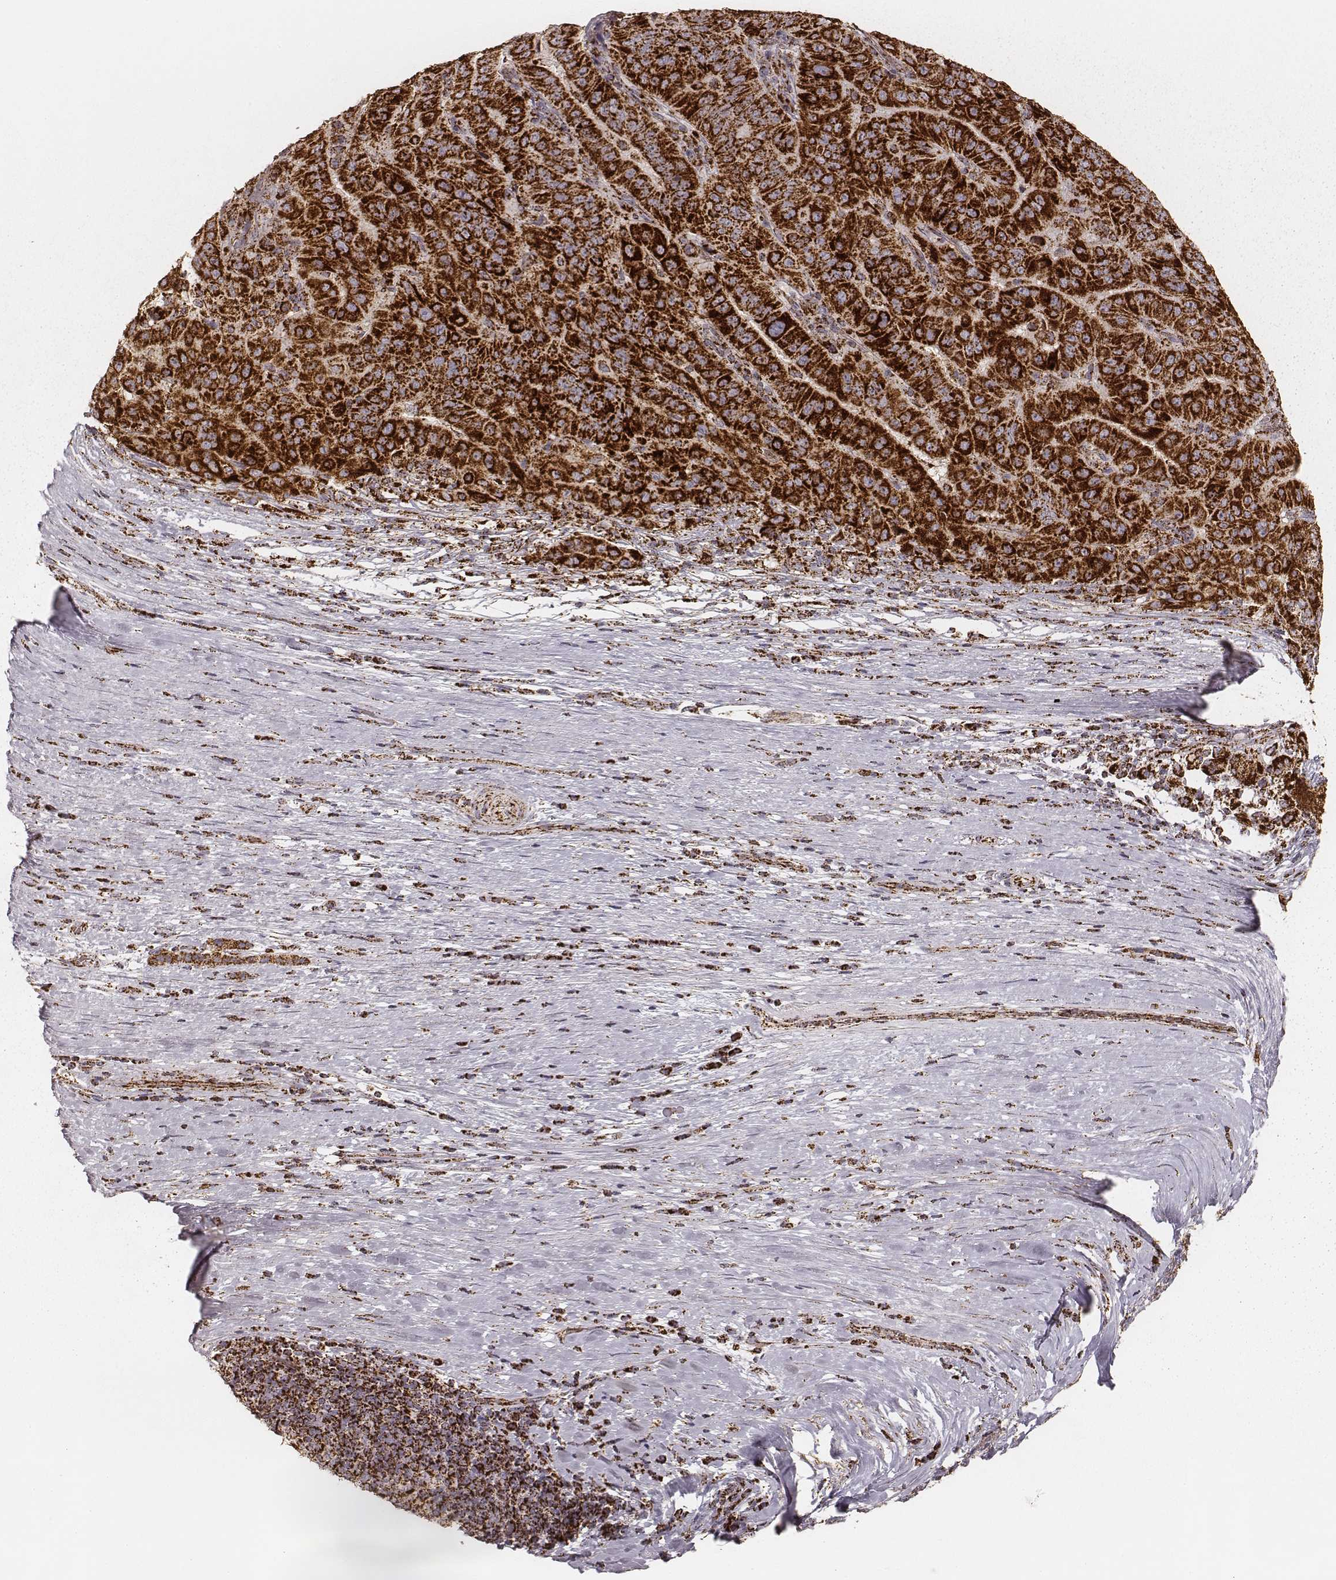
{"staining": {"intensity": "strong", "quantity": ">75%", "location": "cytoplasmic/membranous"}, "tissue": "pancreatic cancer", "cell_type": "Tumor cells", "image_type": "cancer", "snomed": [{"axis": "morphology", "description": "Adenocarcinoma, NOS"}, {"axis": "topography", "description": "Pancreas"}], "caption": "This is an image of immunohistochemistry (IHC) staining of adenocarcinoma (pancreatic), which shows strong staining in the cytoplasmic/membranous of tumor cells.", "gene": "CS", "patient": {"sex": "male", "age": 63}}